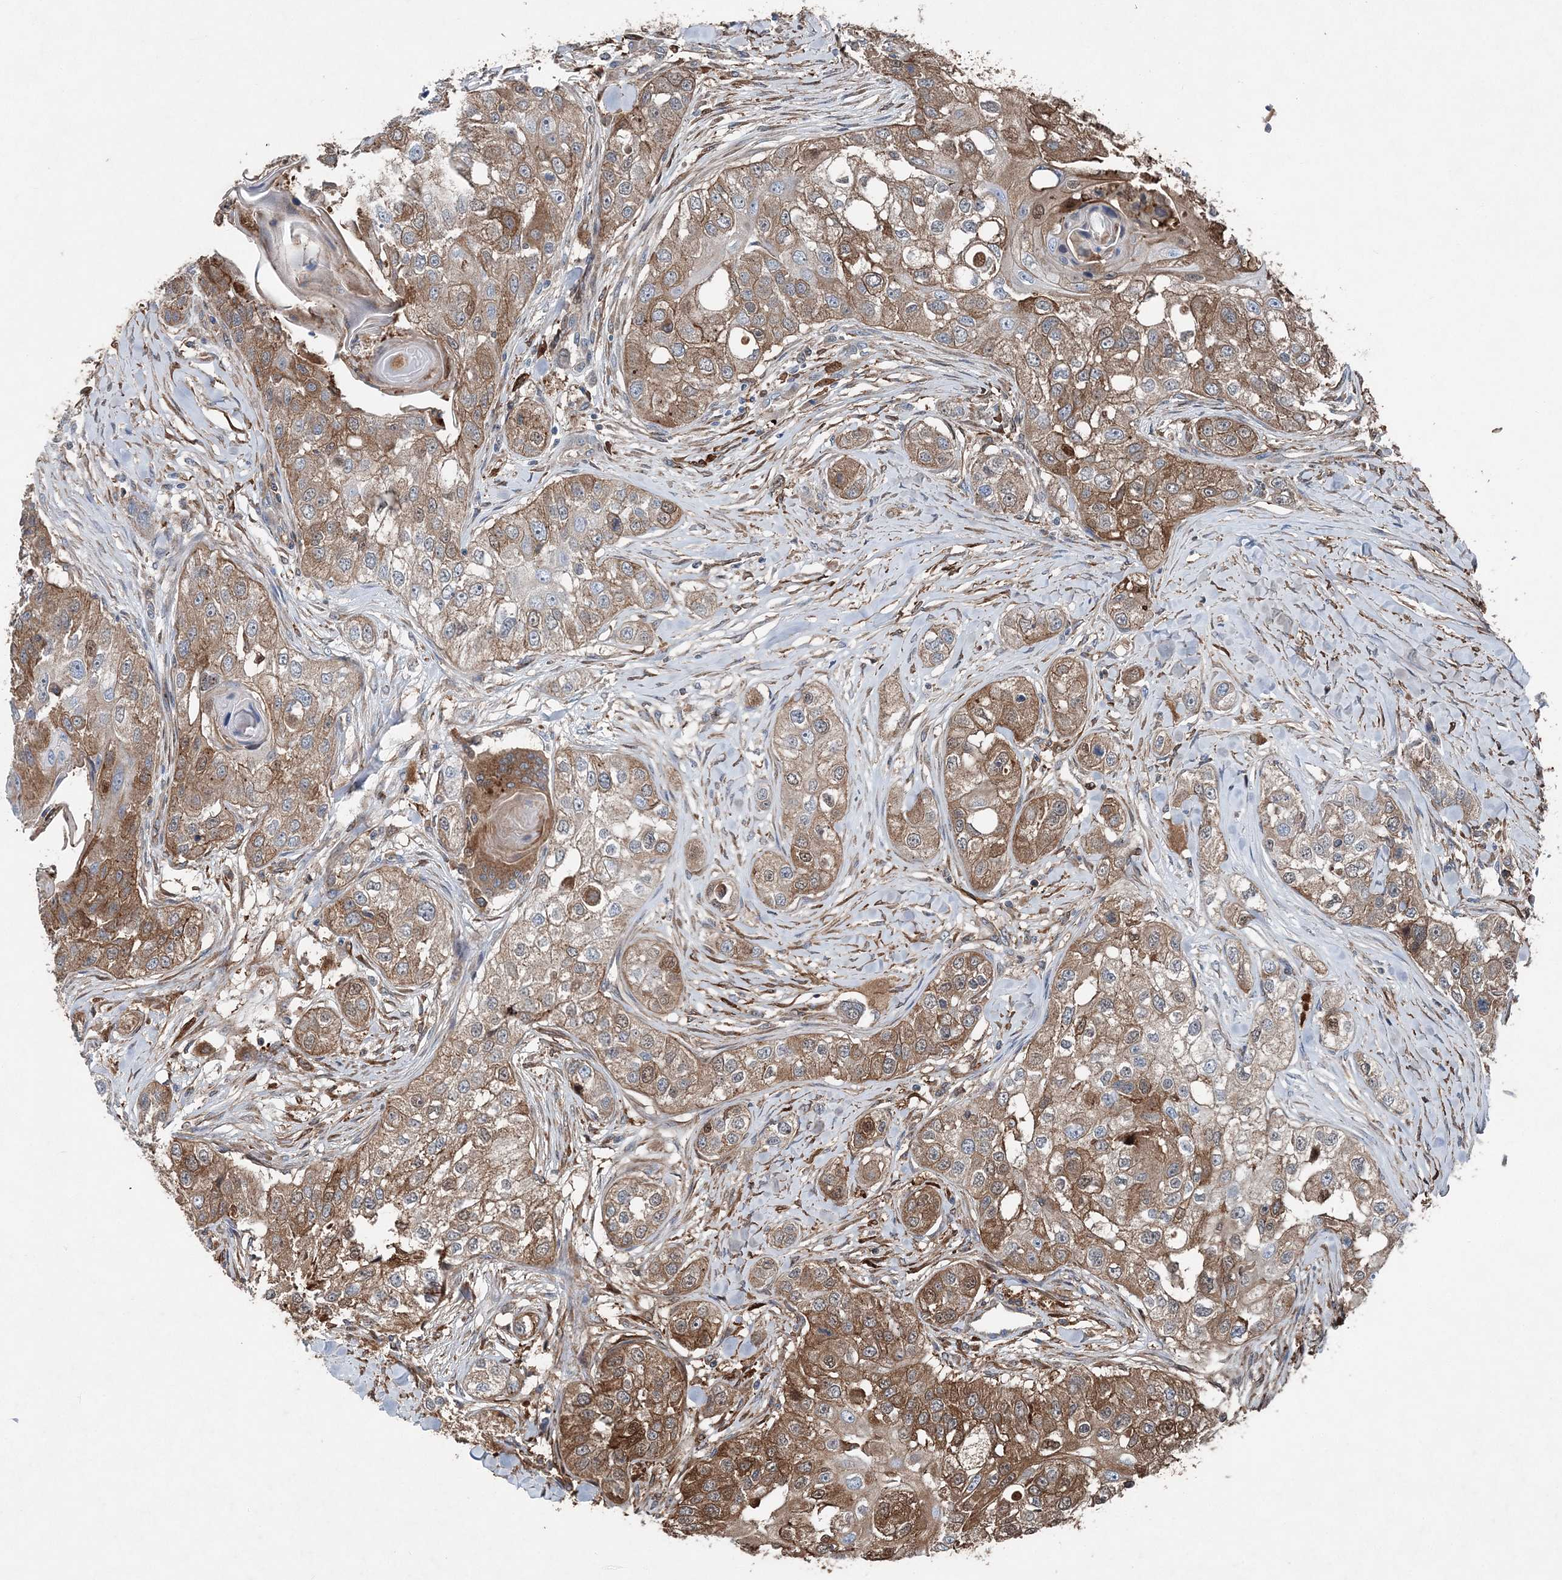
{"staining": {"intensity": "moderate", "quantity": ">75%", "location": "cytoplasmic/membranous"}, "tissue": "head and neck cancer", "cell_type": "Tumor cells", "image_type": "cancer", "snomed": [{"axis": "morphology", "description": "Normal tissue, NOS"}, {"axis": "morphology", "description": "Squamous cell carcinoma, NOS"}, {"axis": "topography", "description": "Skeletal muscle"}, {"axis": "topography", "description": "Head-Neck"}], "caption": "Squamous cell carcinoma (head and neck) was stained to show a protein in brown. There is medium levels of moderate cytoplasmic/membranous expression in approximately >75% of tumor cells.", "gene": "SPOPL", "patient": {"sex": "male", "age": 51}}